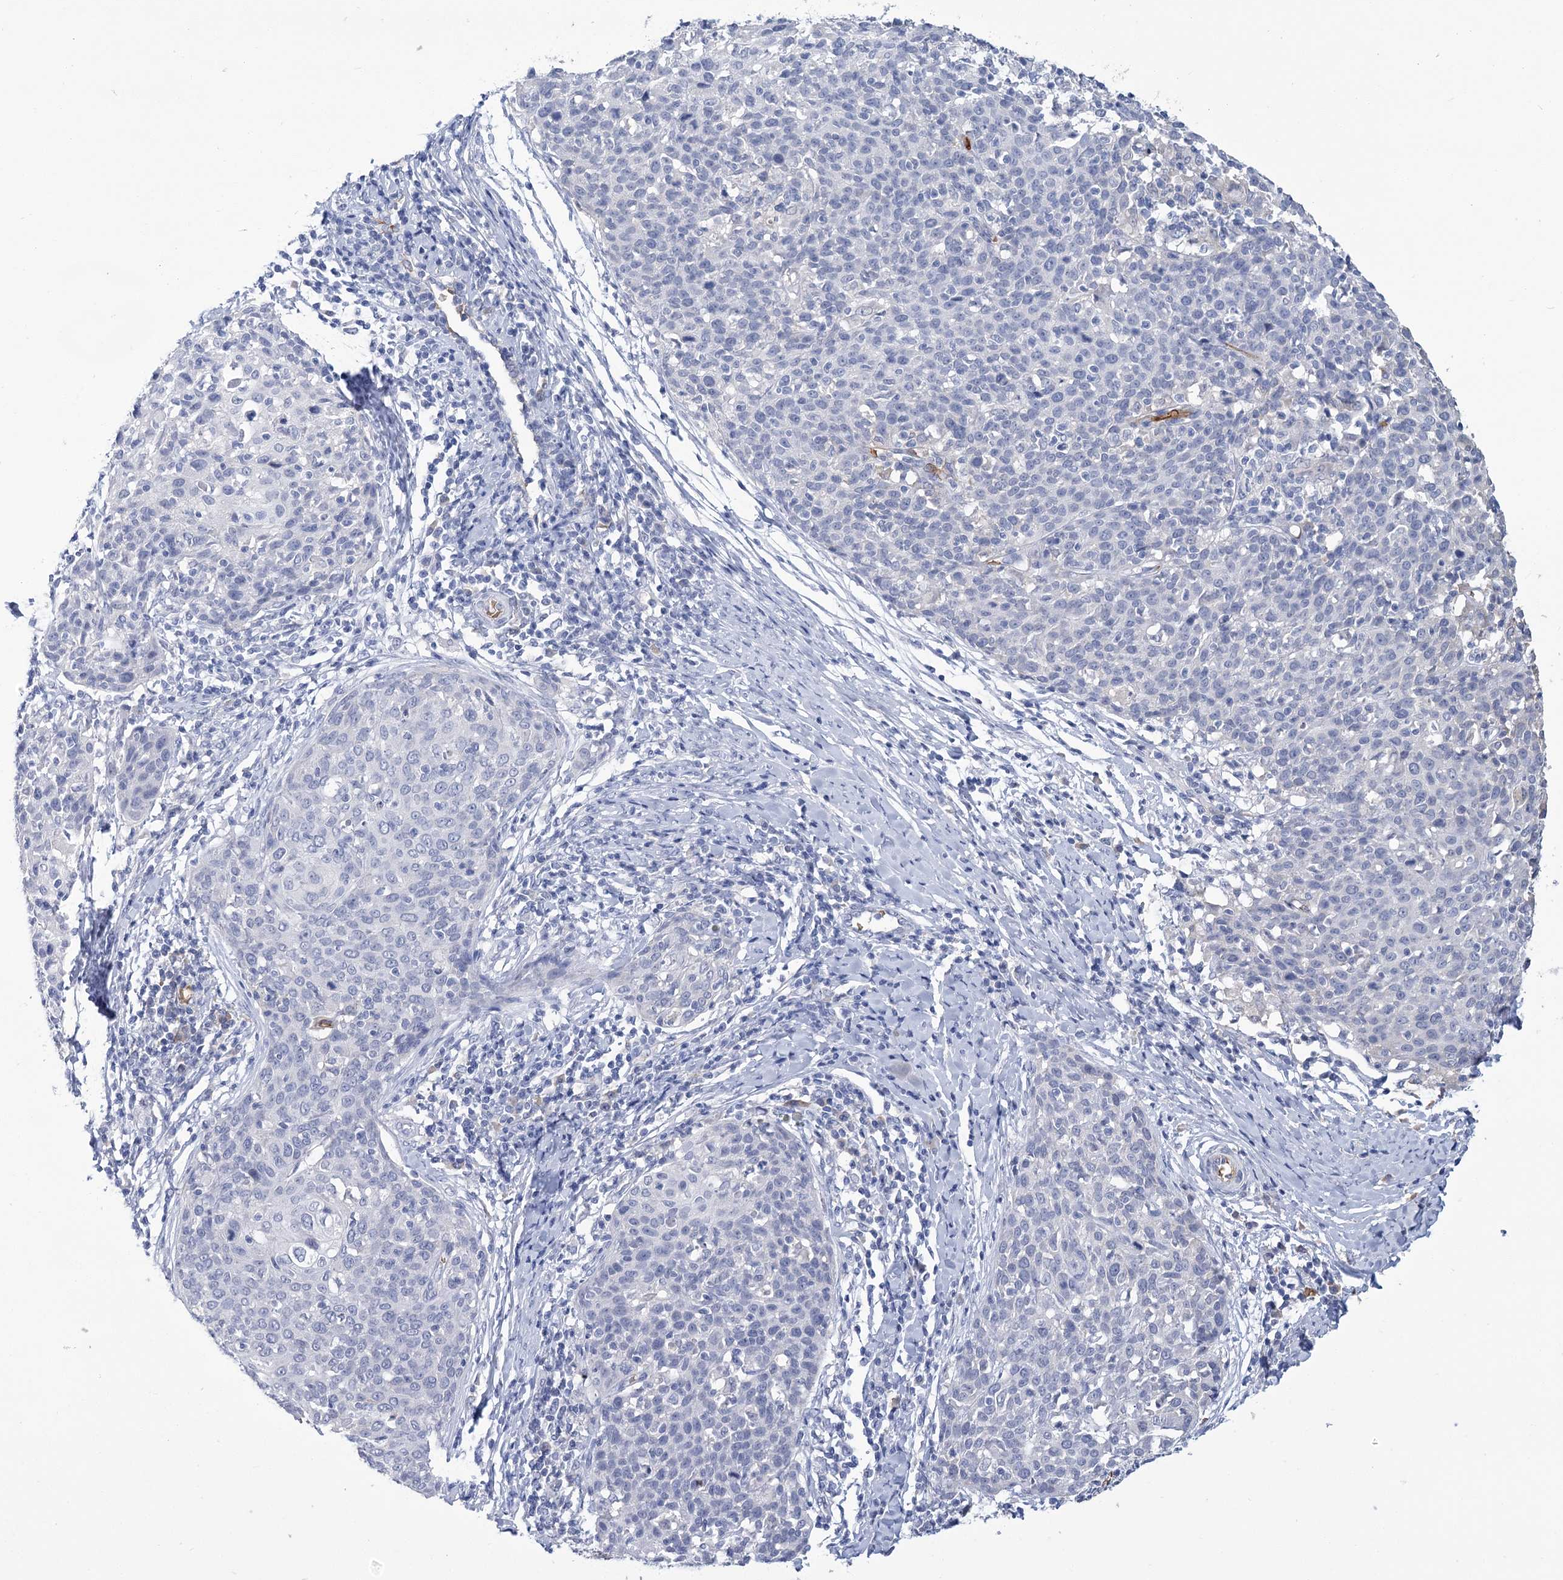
{"staining": {"intensity": "negative", "quantity": "none", "location": "none"}, "tissue": "cervical cancer", "cell_type": "Tumor cells", "image_type": "cancer", "snomed": [{"axis": "morphology", "description": "Squamous cell carcinoma, NOS"}, {"axis": "topography", "description": "Cervix"}], "caption": "Micrograph shows no protein staining in tumor cells of cervical cancer tissue. (IHC, brightfield microscopy, high magnification).", "gene": "HBA1", "patient": {"sex": "female", "age": 38}}